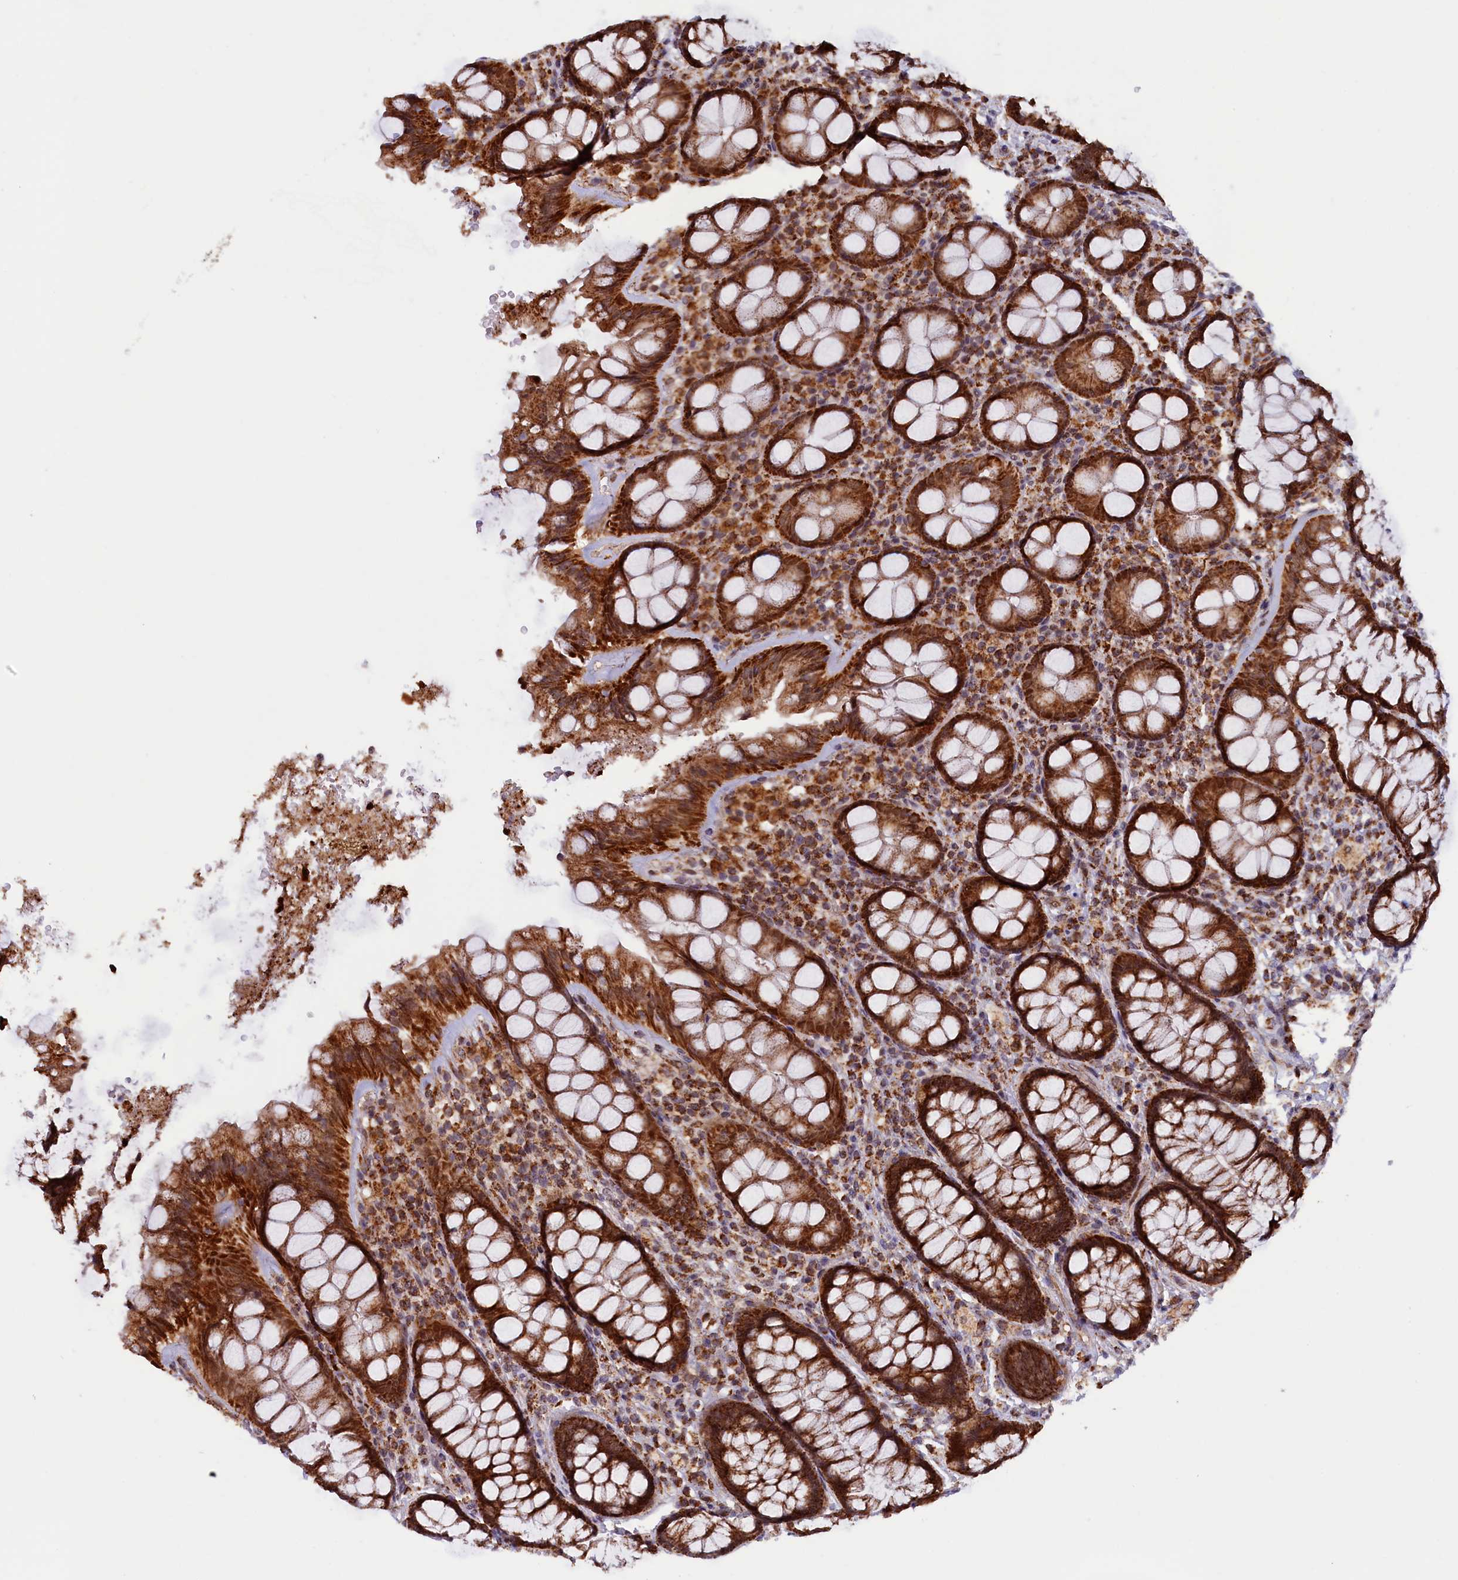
{"staining": {"intensity": "strong", "quantity": ">75%", "location": "cytoplasmic/membranous"}, "tissue": "rectum", "cell_type": "Glandular cells", "image_type": "normal", "snomed": [{"axis": "morphology", "description": "Normal tissue, NOS"}, {"axis": "topography", "description": "Rectum"}], "caption": "Brown immunohistochemical staining in unremarkable human rectum shows strong cytoplasmic/membranous staining in about >75% of glandular cells. (DAB (3,3'-diaminobenzidine) IHC, brown staining for protein, blue staining for nuclei).", "gene": "DUS3L", "patient": {"sex": "male", "age": 83}}